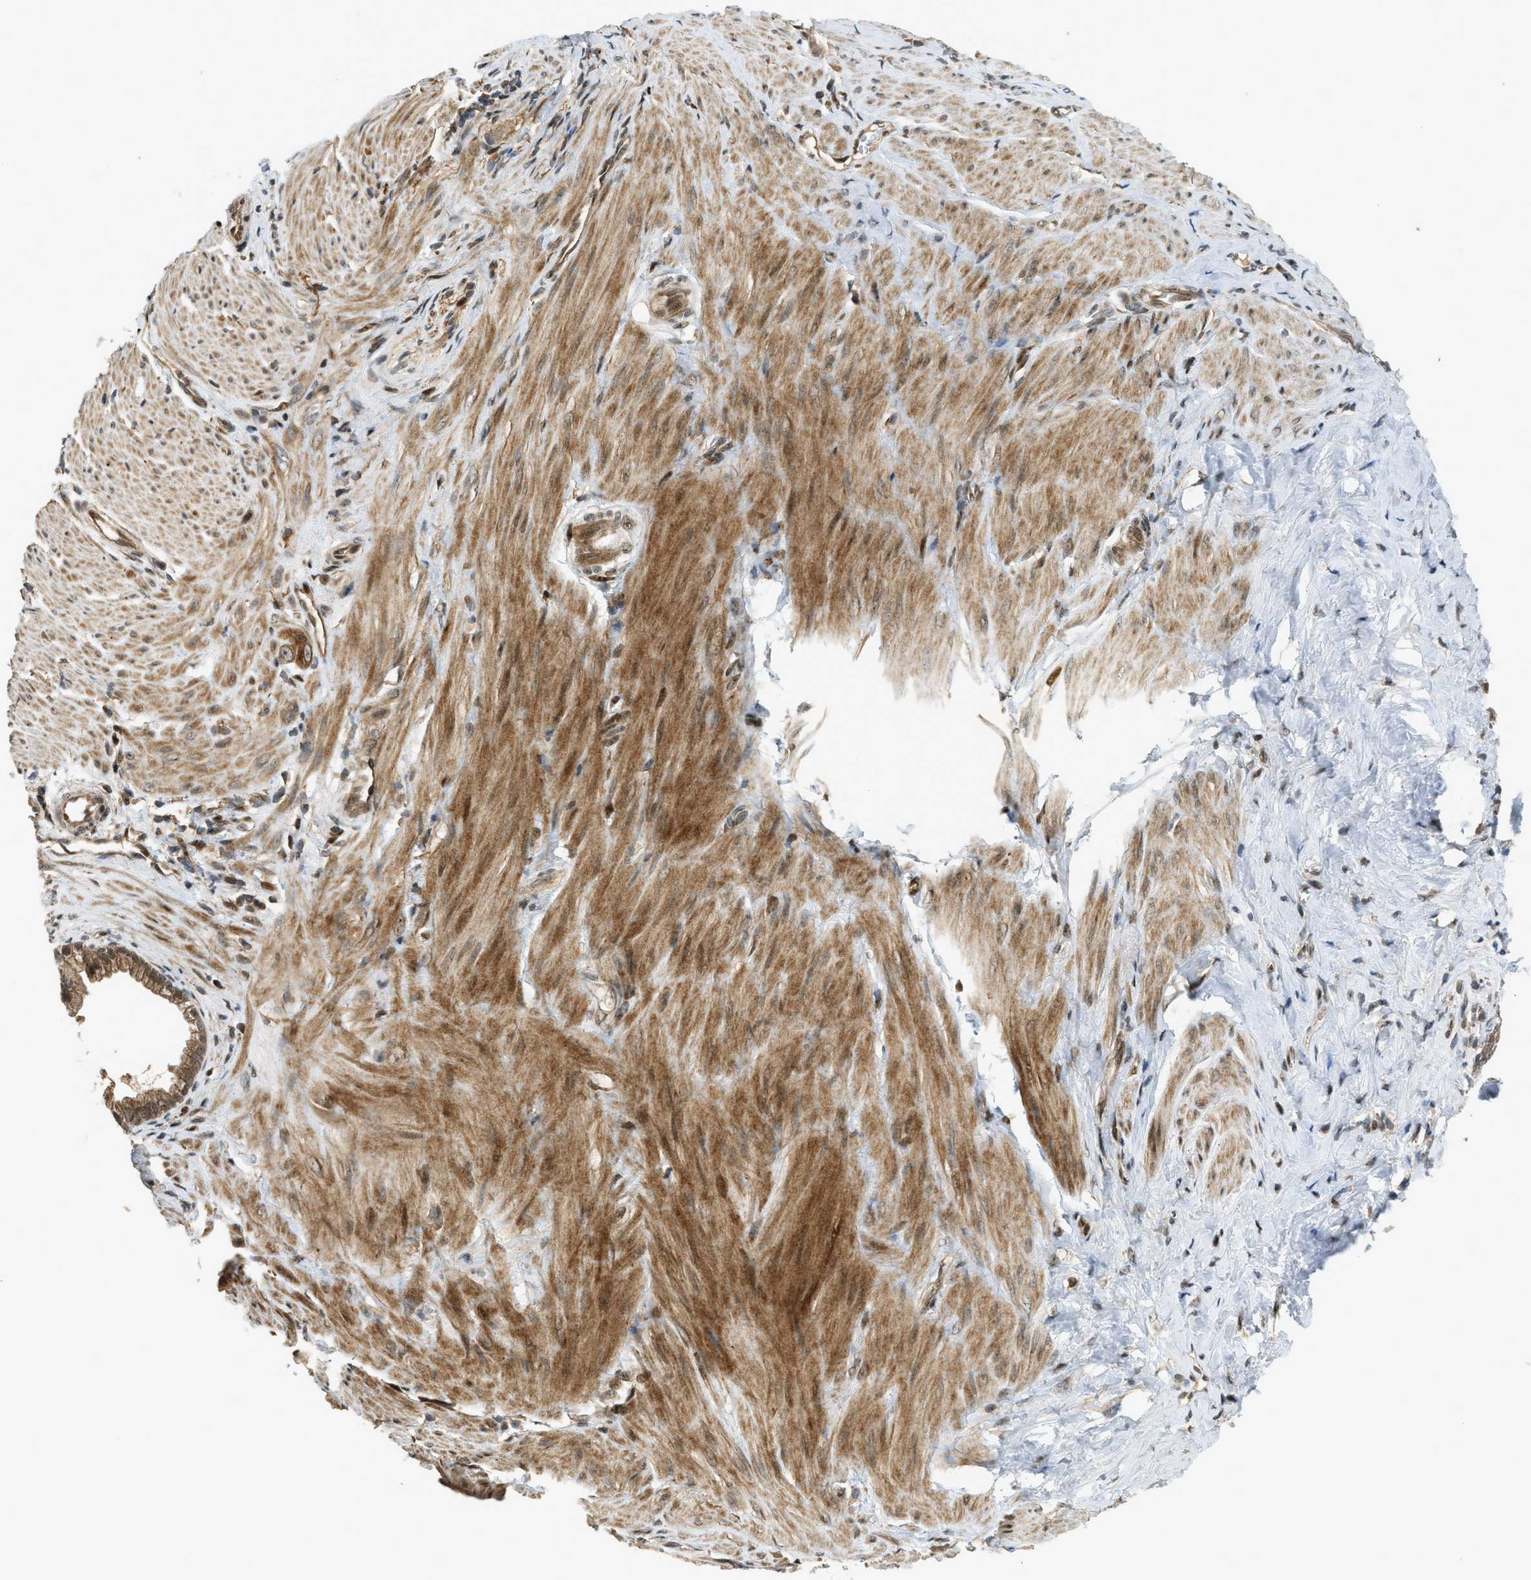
{"staining": {"intensity": "weak", "quantity": ">75%", "location": "cytoplasmic/membranous"}, "tissue": "pancreatic cancer", "cell_type": "Tumor cells", "image_type": "cancer", "snomed": [{"axis": "morphology", "description": "Adenocarcinoma, NOS"}, {"axis": "topography", "description": "Pancreas"}], "caption": "Adenocarcinoma (pancreatic) stained with immunohistochemistry (IHC) demonstrates weak cytoplasmic/membranous staining in about >75% of tumor cells.", "gene": "TRAPPC14", "patient": {"sex": "male", "age": 69}}